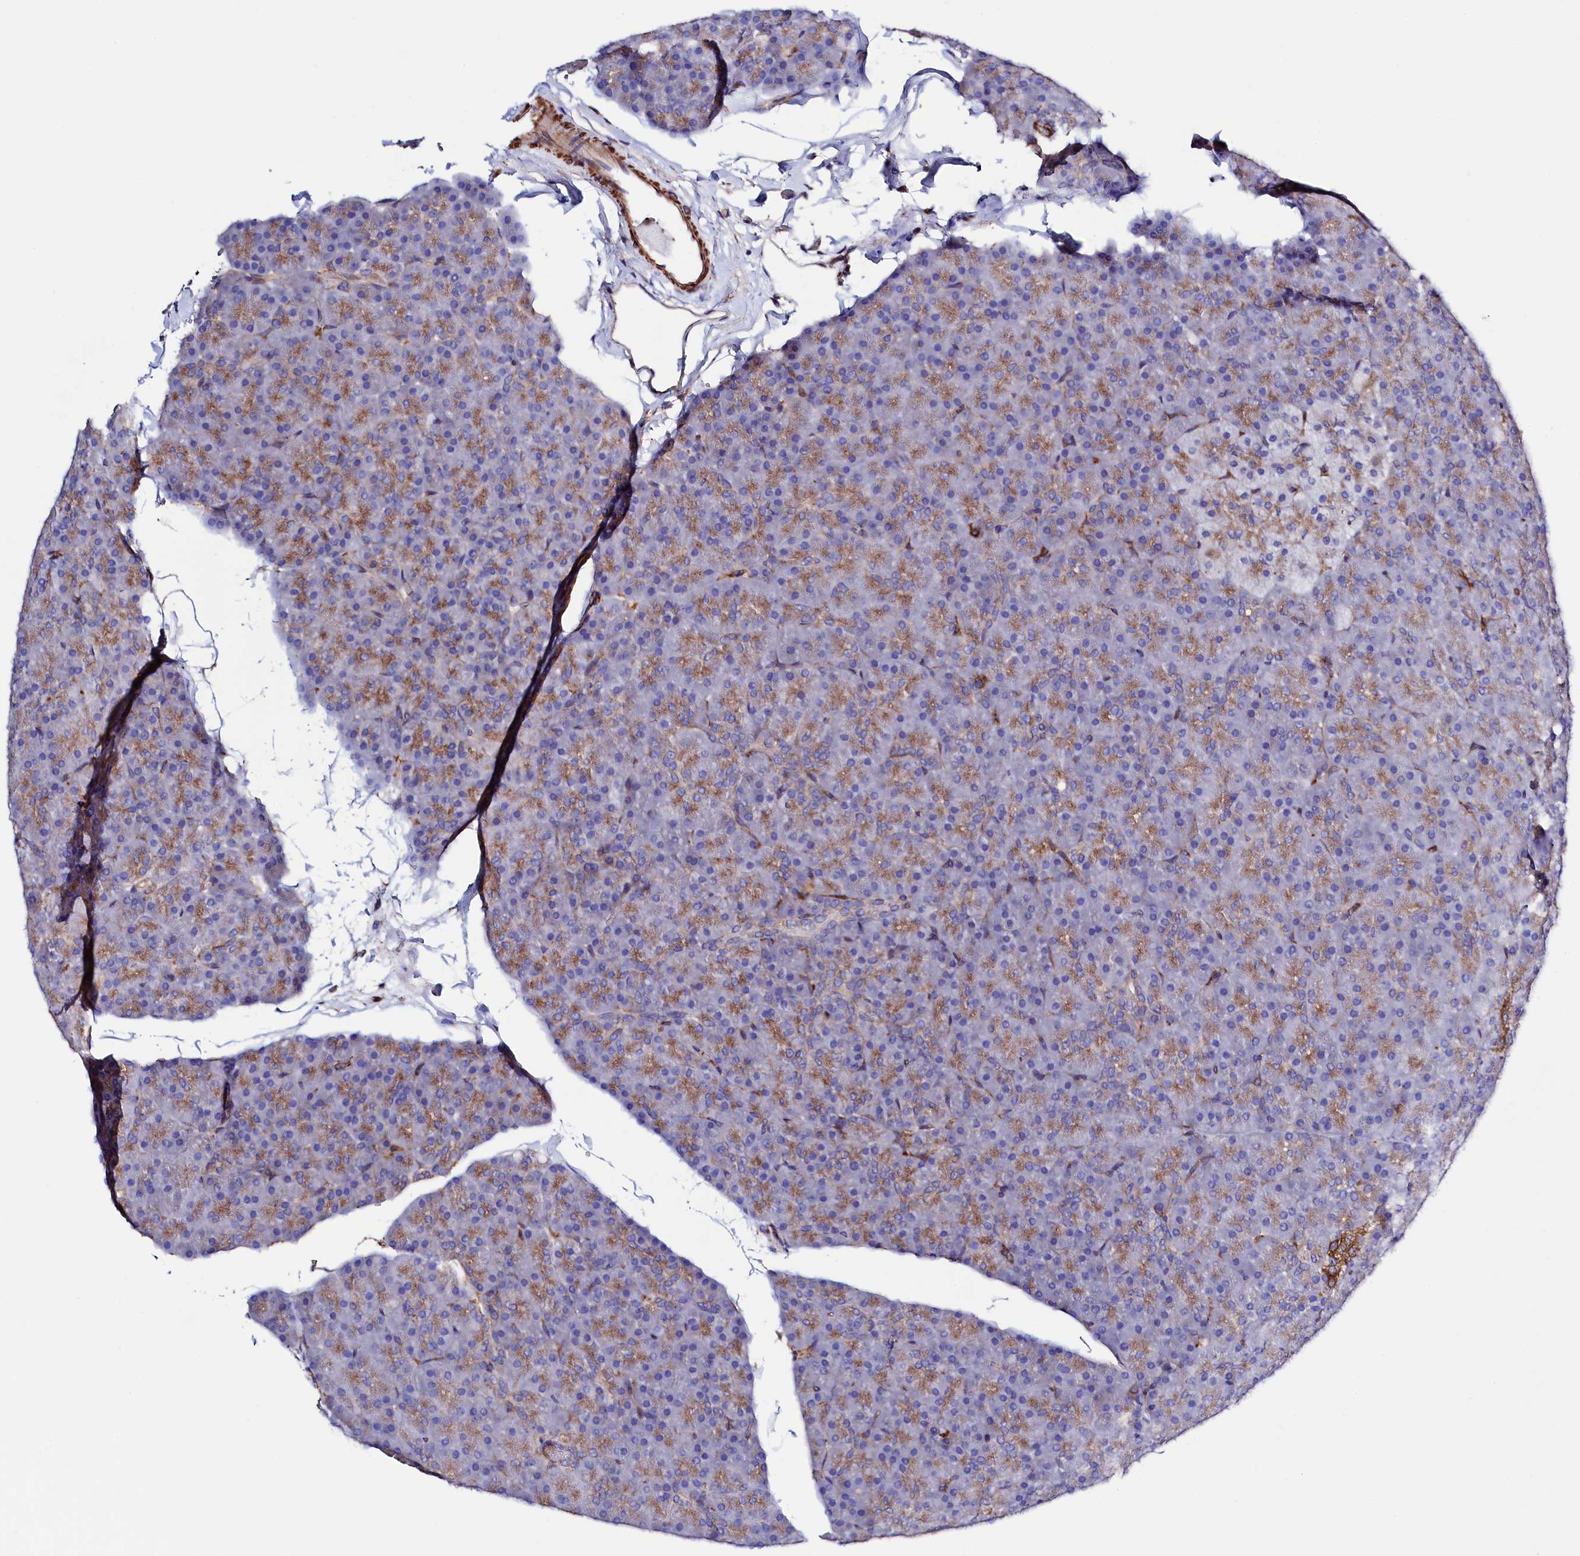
{"staining": {"intensity": "moderate", "quantity": ">75%", "location": "cytoplasmic/membranous"}, "tissue": "pancreas", "cell_type": "Exocrine glandular cells", "image_type": "normal", "snomed": [{"axis": "morphology", "description": "Normal tissue, NOS"}, {"axis": "topography", "description": "Pancreas"}], "caption": "IHC (DAB) staining of unremarkable human pancreas exhibits moderate cytoplasmic/membranous protein staining in about >75% of exocrine glandular cells.", "gene": "STAMBPL1", "patient": {"sex": "male", "age": 36}}